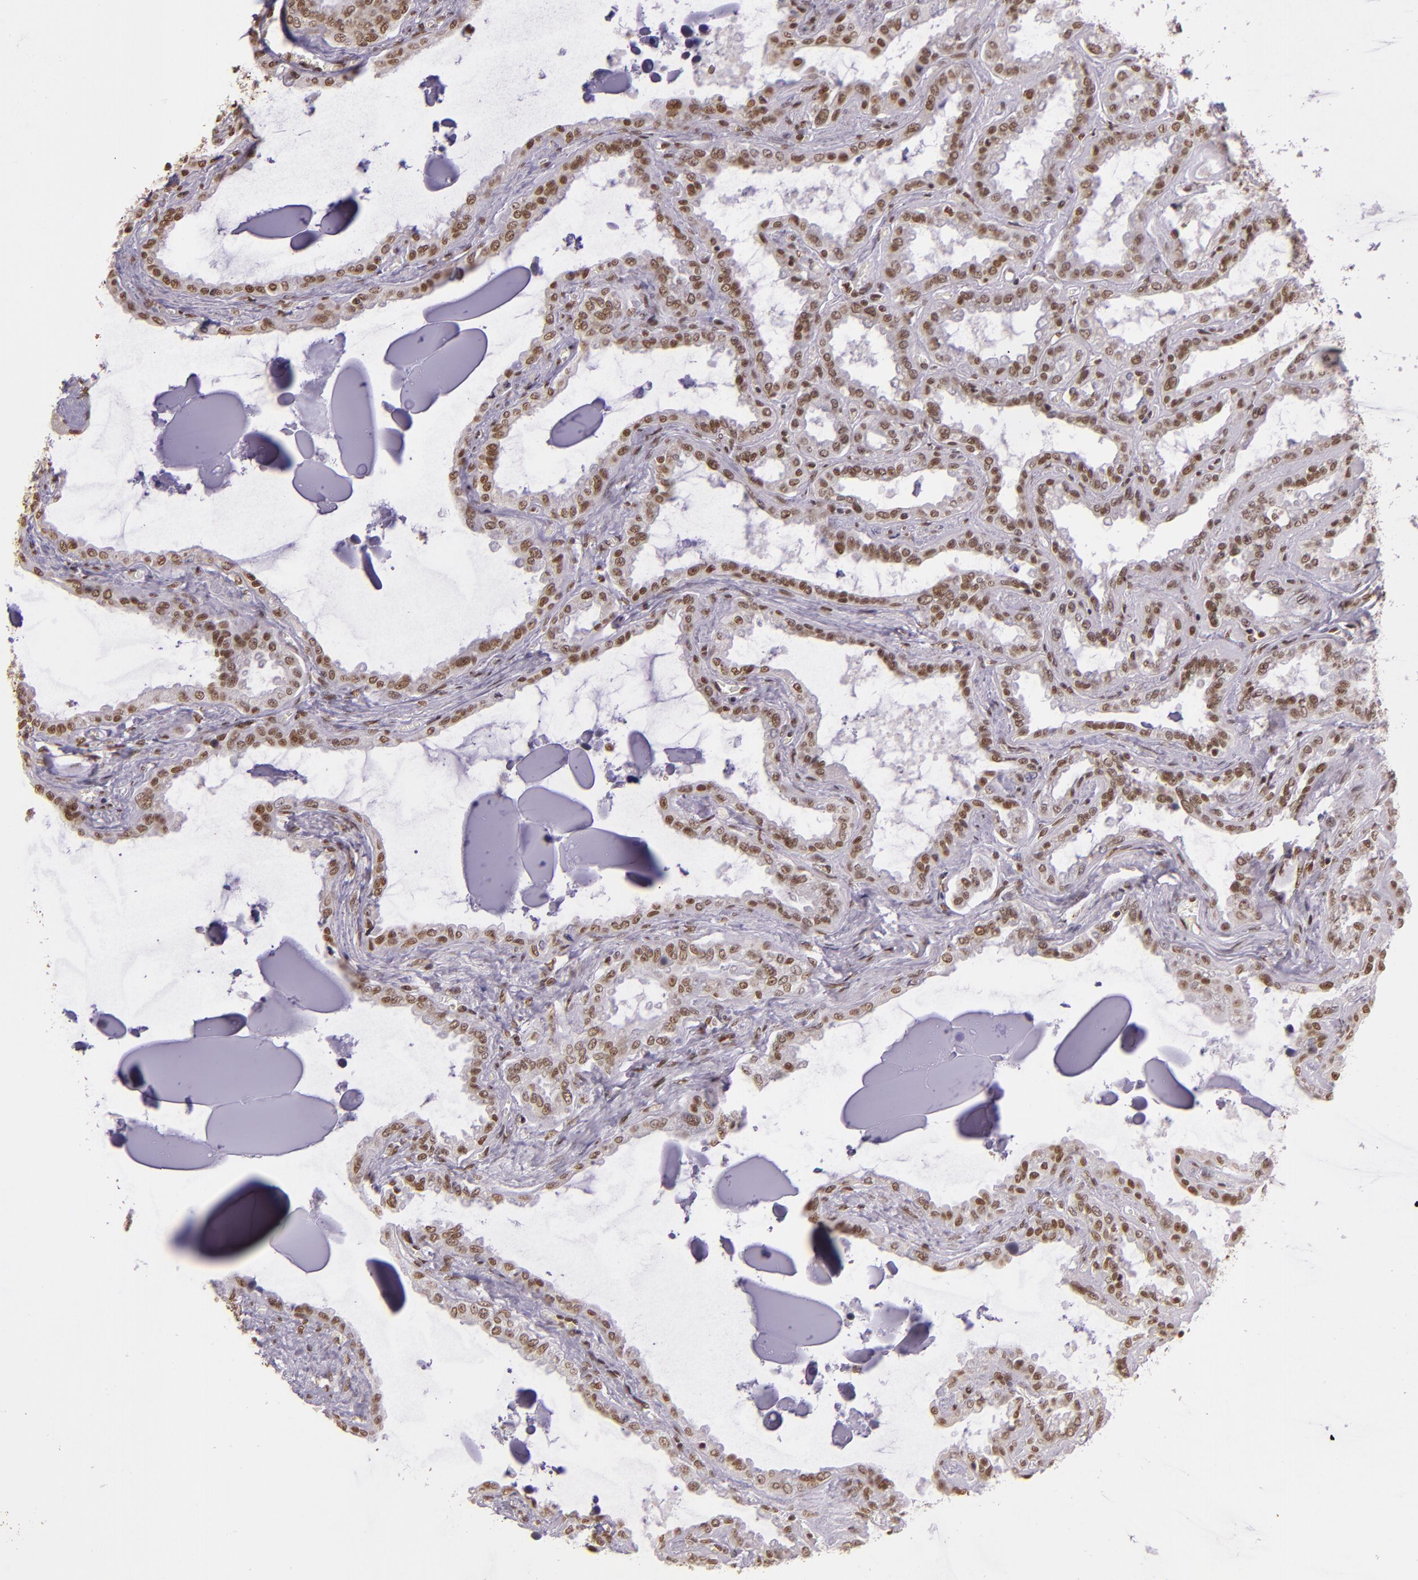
{"staining": {"intensity": "moderate", "quantity": ">75%", "location": "nuclear"}, "tissue": "seminal vesicle", "cell_type": "Glandular cells", "image_type": "normal", "snomed": [{"axis": "morphology", "description": "Normal tissue, NOS"}, {"axis": "morphology", "description": "Inflammation, NOS"}, {"axis": "topography", "description": "Urinary bladder"}, {"axis": "topography", "description": "Prostate"}, {"axis": "topography", "description": "Seminal veicle"}], "caption": "Seminal vesicle stained for a protein reveals moderate nuclear positivity in glandular cells. The staining was performed using DAB to visualize the protein expression in brown, while the nuclei were stained in blue with hematoxylin (Magnification: 20x).", "gene": "USF1", "patient": {"sex": "male", "age": 82}}